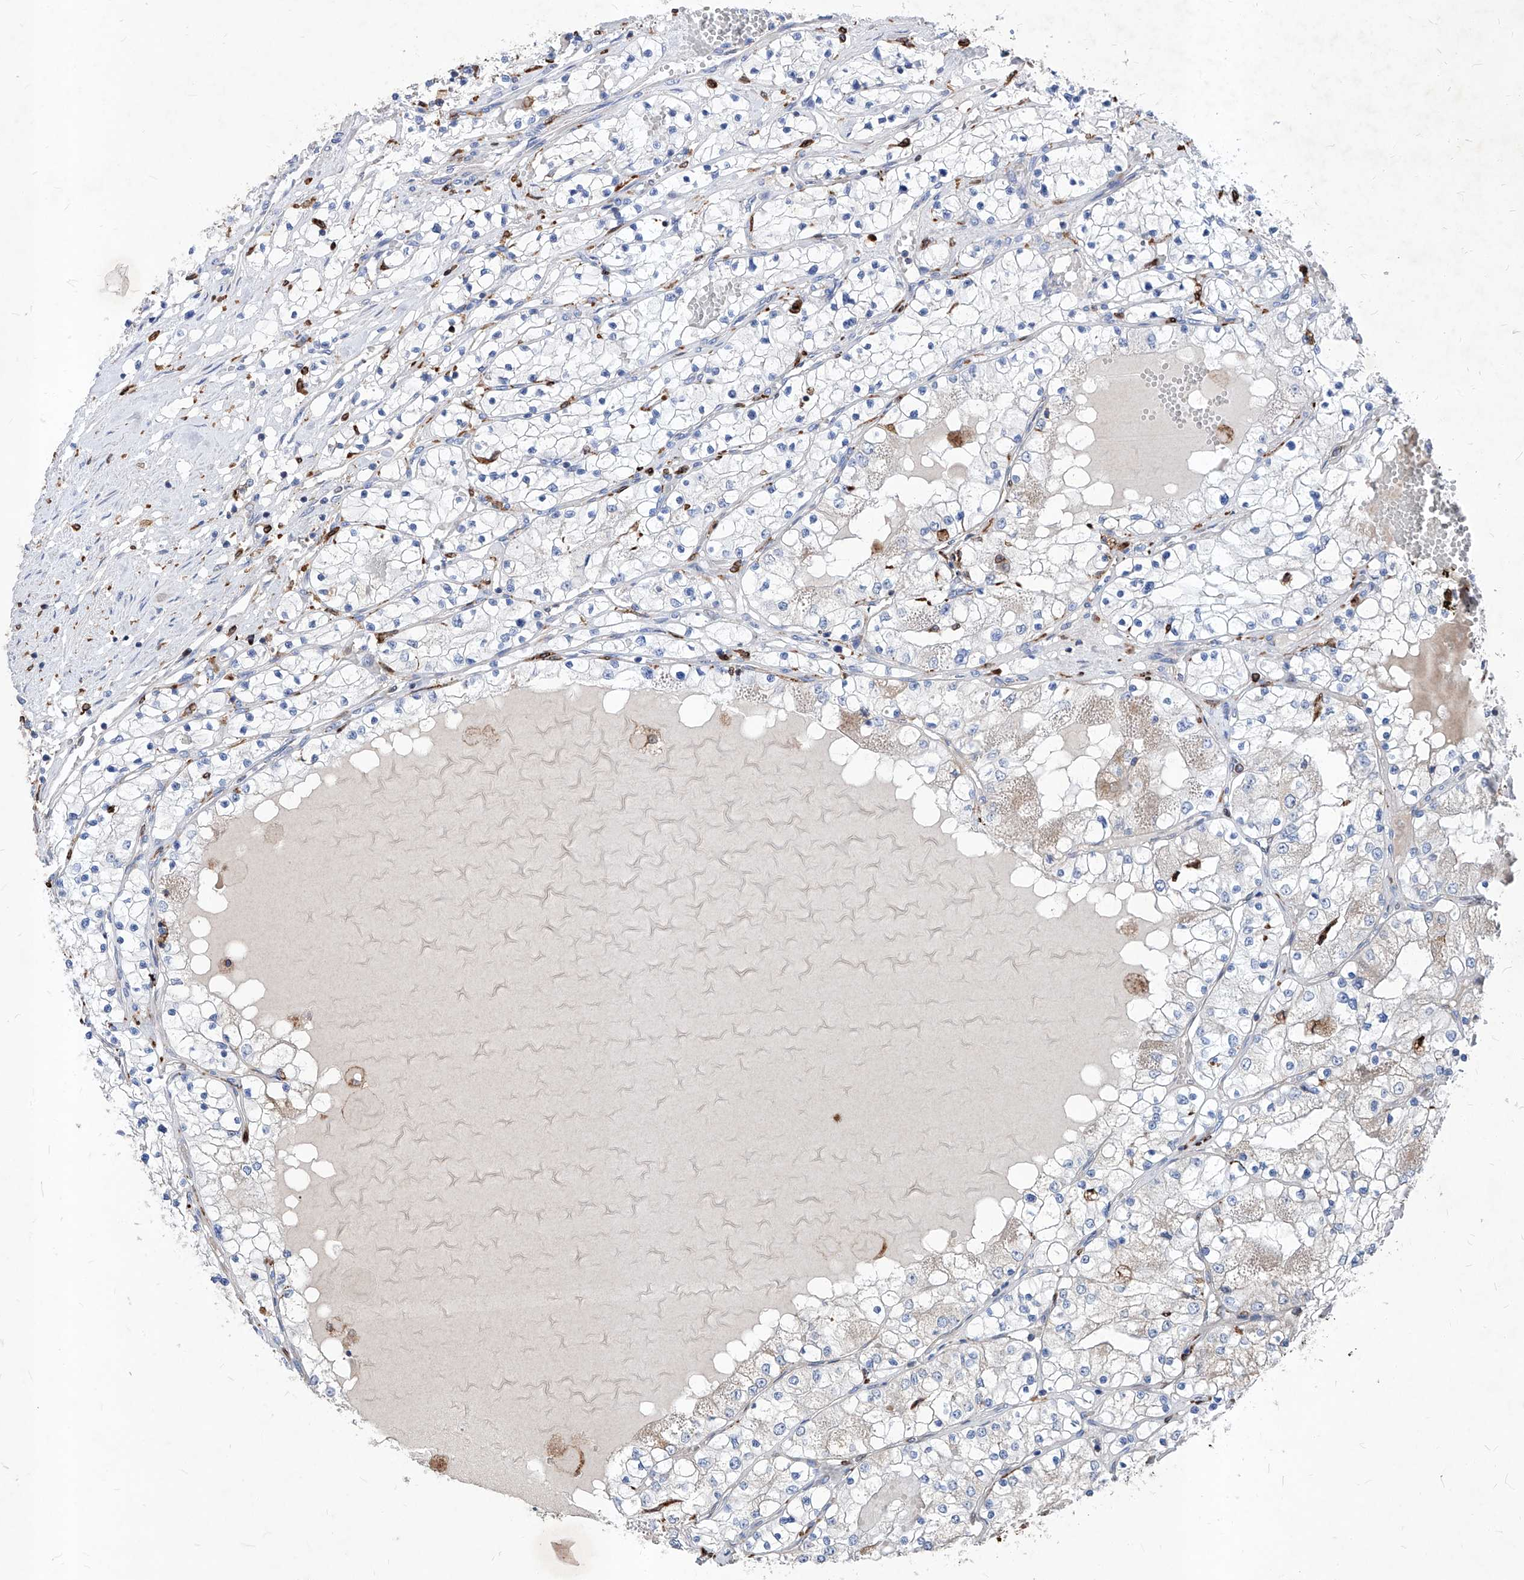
{"staining": {"intensity": "negative", "quantity": "none", "location": "none"}, "tissue": "renal cancer", "cell_type": "Tumor cells", "image_type": "cancer", "snomed": [{"axis": "morphology", "description": "Normal tissue, NOS"}, {"axis": "morphology", "description": "Adenocarcinoma, NOS"}, {"axis": "topography", "description": "Kidney"}], "caption": "Immunohistochemistry image of renal cancer stained for a protein (brown), which displays no staining in tumor cells. (DAB immunohistochemistry, high magnification).", "gene": "UBOX5", "patient": {"sex": "male", "age": 68}}